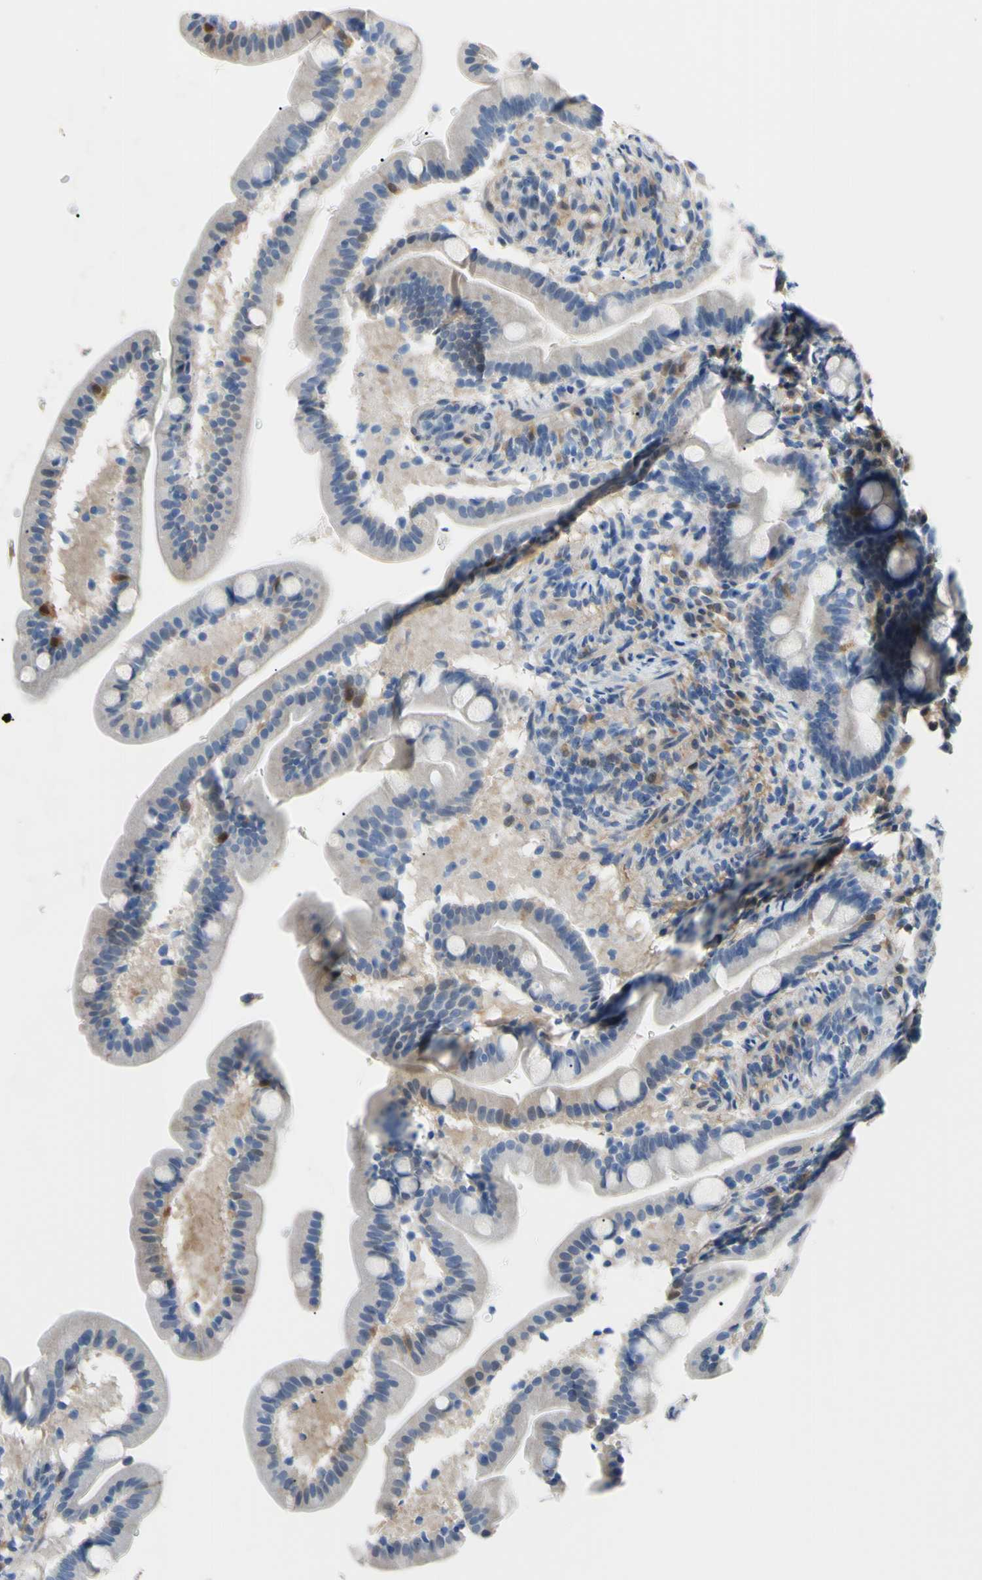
{"staining": {"intensity": "negative", "quantity": "none", "location": "none"}, "tissue": "duodenum", "cell_type": "Glandular cells", "image_type": "normal", "snomed": [{"axis": "morphology", "description": "Normal tissue, NOS"}, {"axis": "topography", "description": "Duodenum"}], "caption": "Glandular cells show no significant positivity in normal duodenum. The staining is performed using DAB brown chromogen with nuclei counter-stained in using hematoxylin.", "gene": "NOL3", "patient": {"sex": "male", "age": 54}}